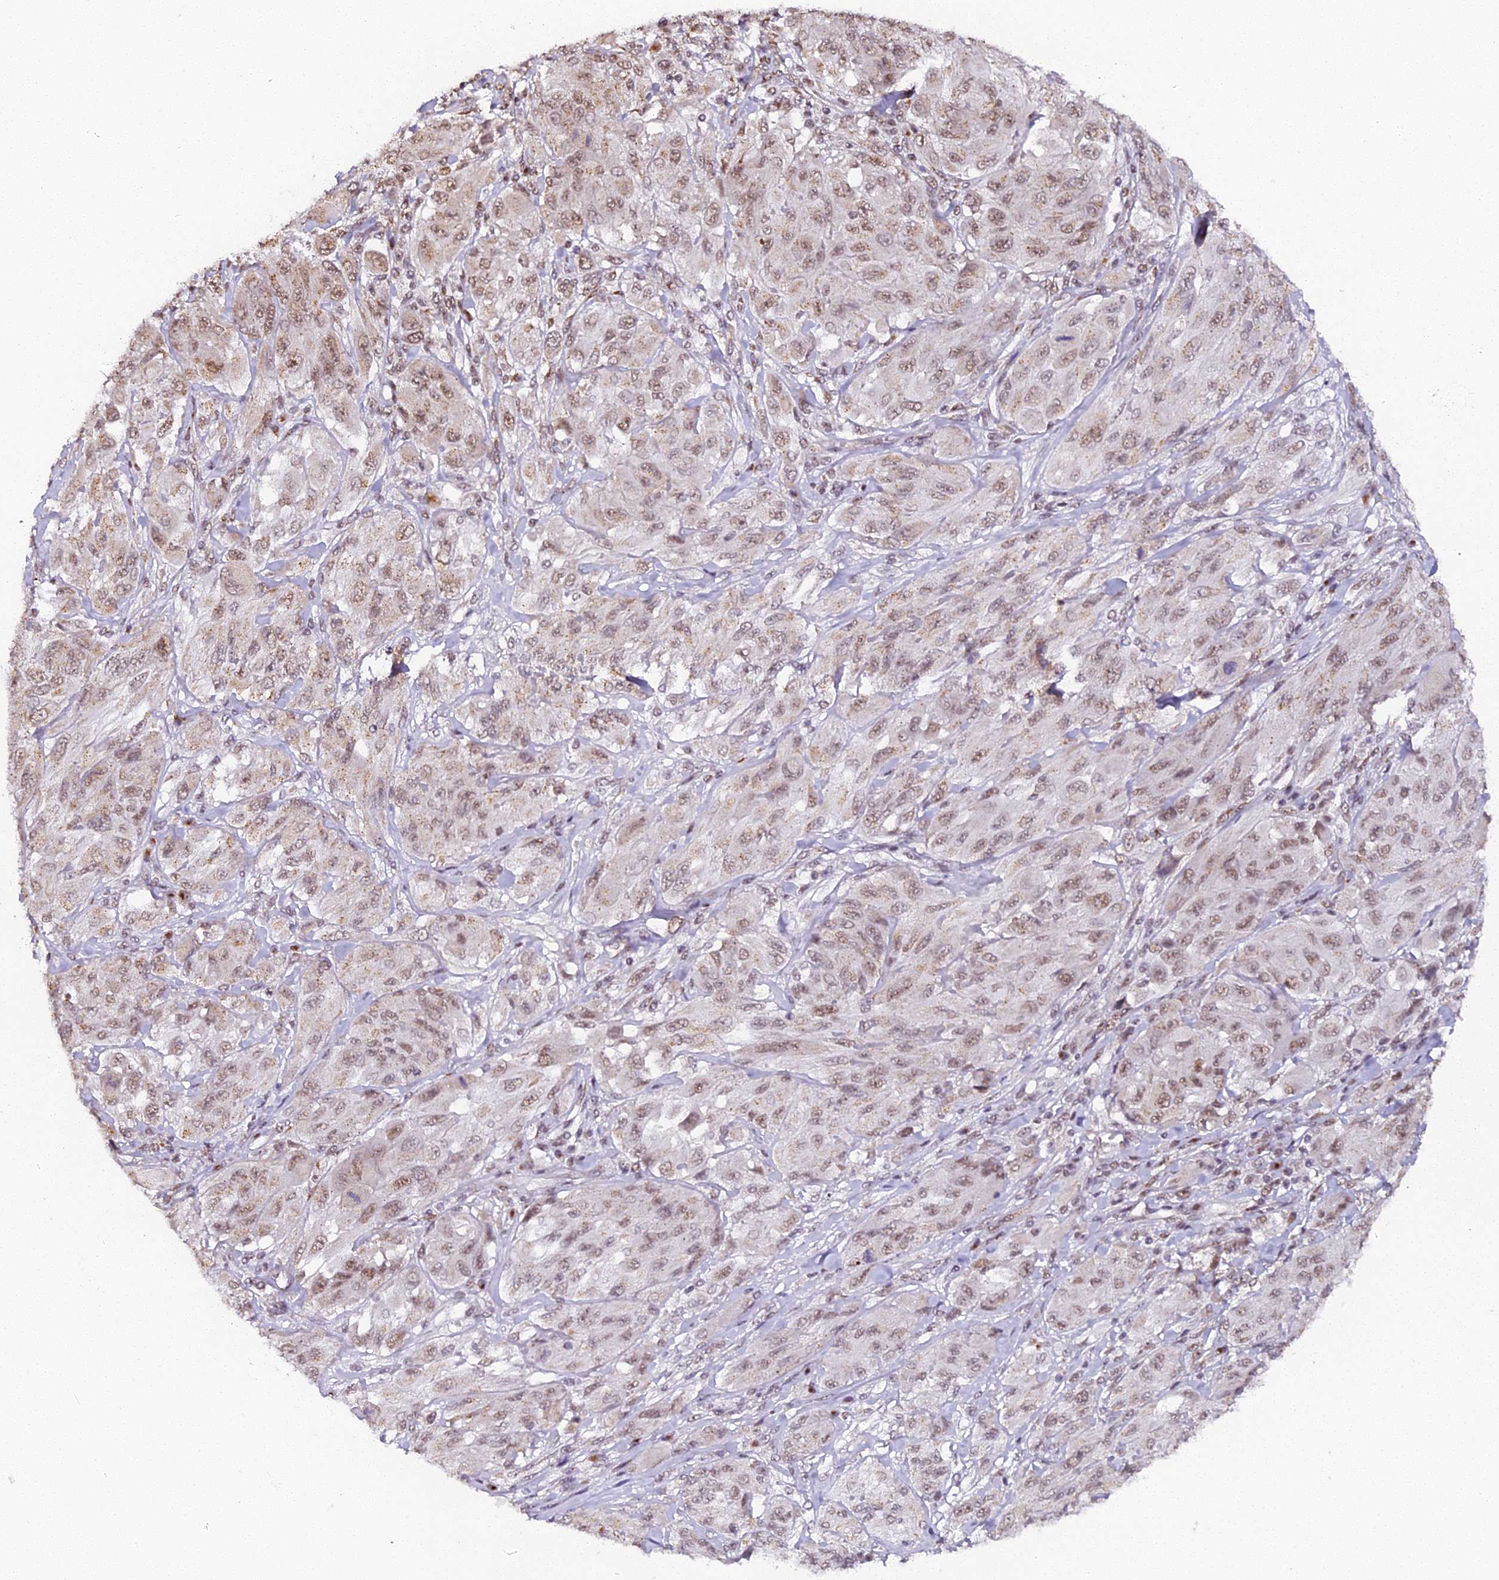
{"staining": {"intensity": "weak", "quantity": ">75%", "location": "nuclear"}, "tissue": "melanoma", "cell_type": "Tumor cells", "image_type": "cancer", "snomed": [{"axis": "morphology", "description": "Malignant melanoma, NOS"}, {"axis": "topography", "description": "Skin"}], "caption": "Protein positivity by immunohistochemistry exhibits weak nuclear expression in approximately >75% of tumor cells in malignant melanoma.", "gene": "NCBP1", "patient": {"sex": "female", "age": 91}}